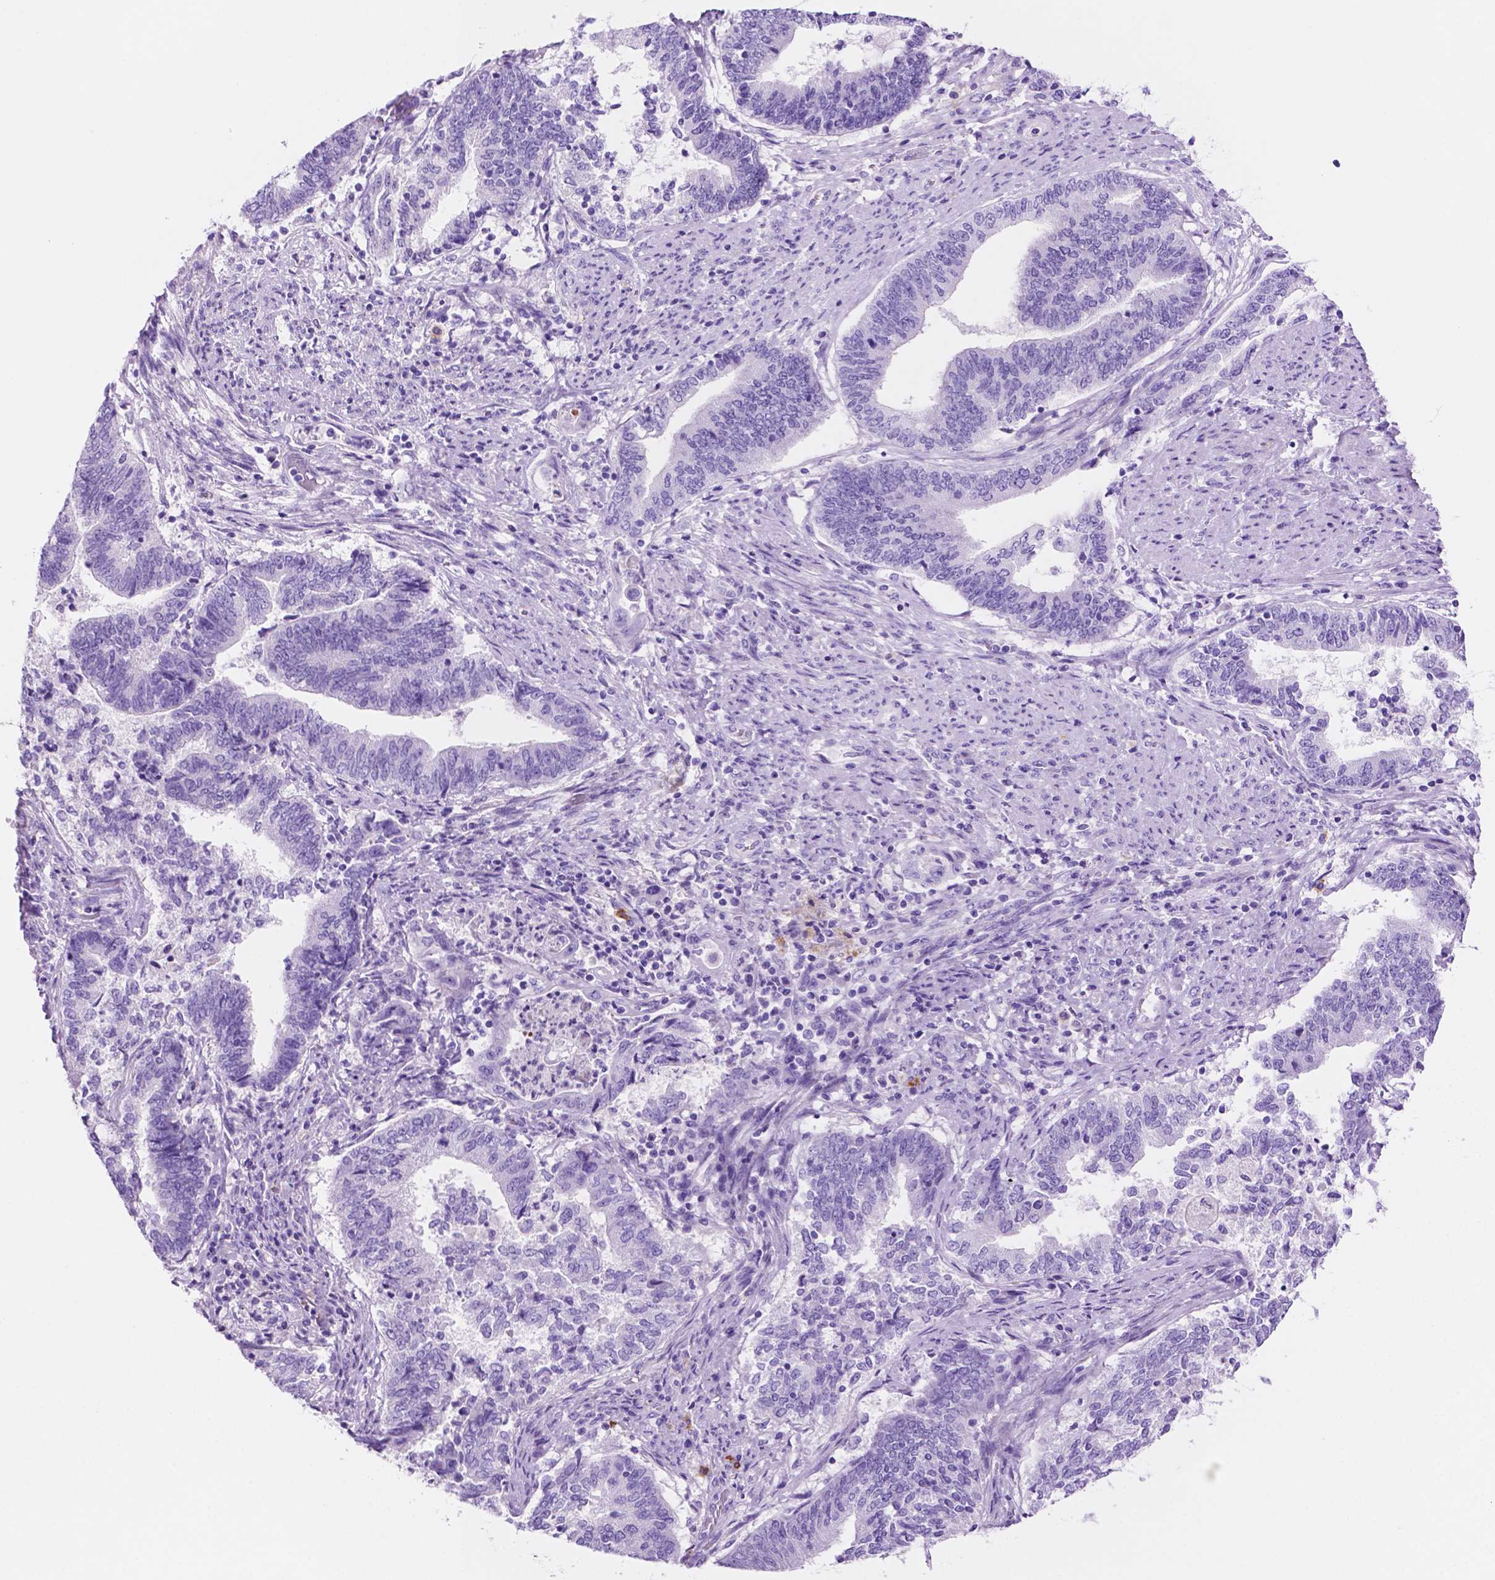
{"staining": {"intensity": "negative", "quantity": "none", "location": "none"}, "tissue": "endometrial cancer", "cell_type": "Tumor cells", "image_type": "cancer", "snomed": [{"axis": "morphology", "description": "Adenocarcinoma, NOS"}, {"axis": "topography", "description": "Endometrium"}], "caption": "Tumor cells show no significant protein positivity in endometrial cancer (adenocarcinoma). Brightfield microscopy of IHC stained with DAB (3,3'-diaminobenzidine) (brown) and hematoxylin (blue), captured at high magnification.", "gene": "FOXB2", "patient": {"sex": "female", "age": 65}}